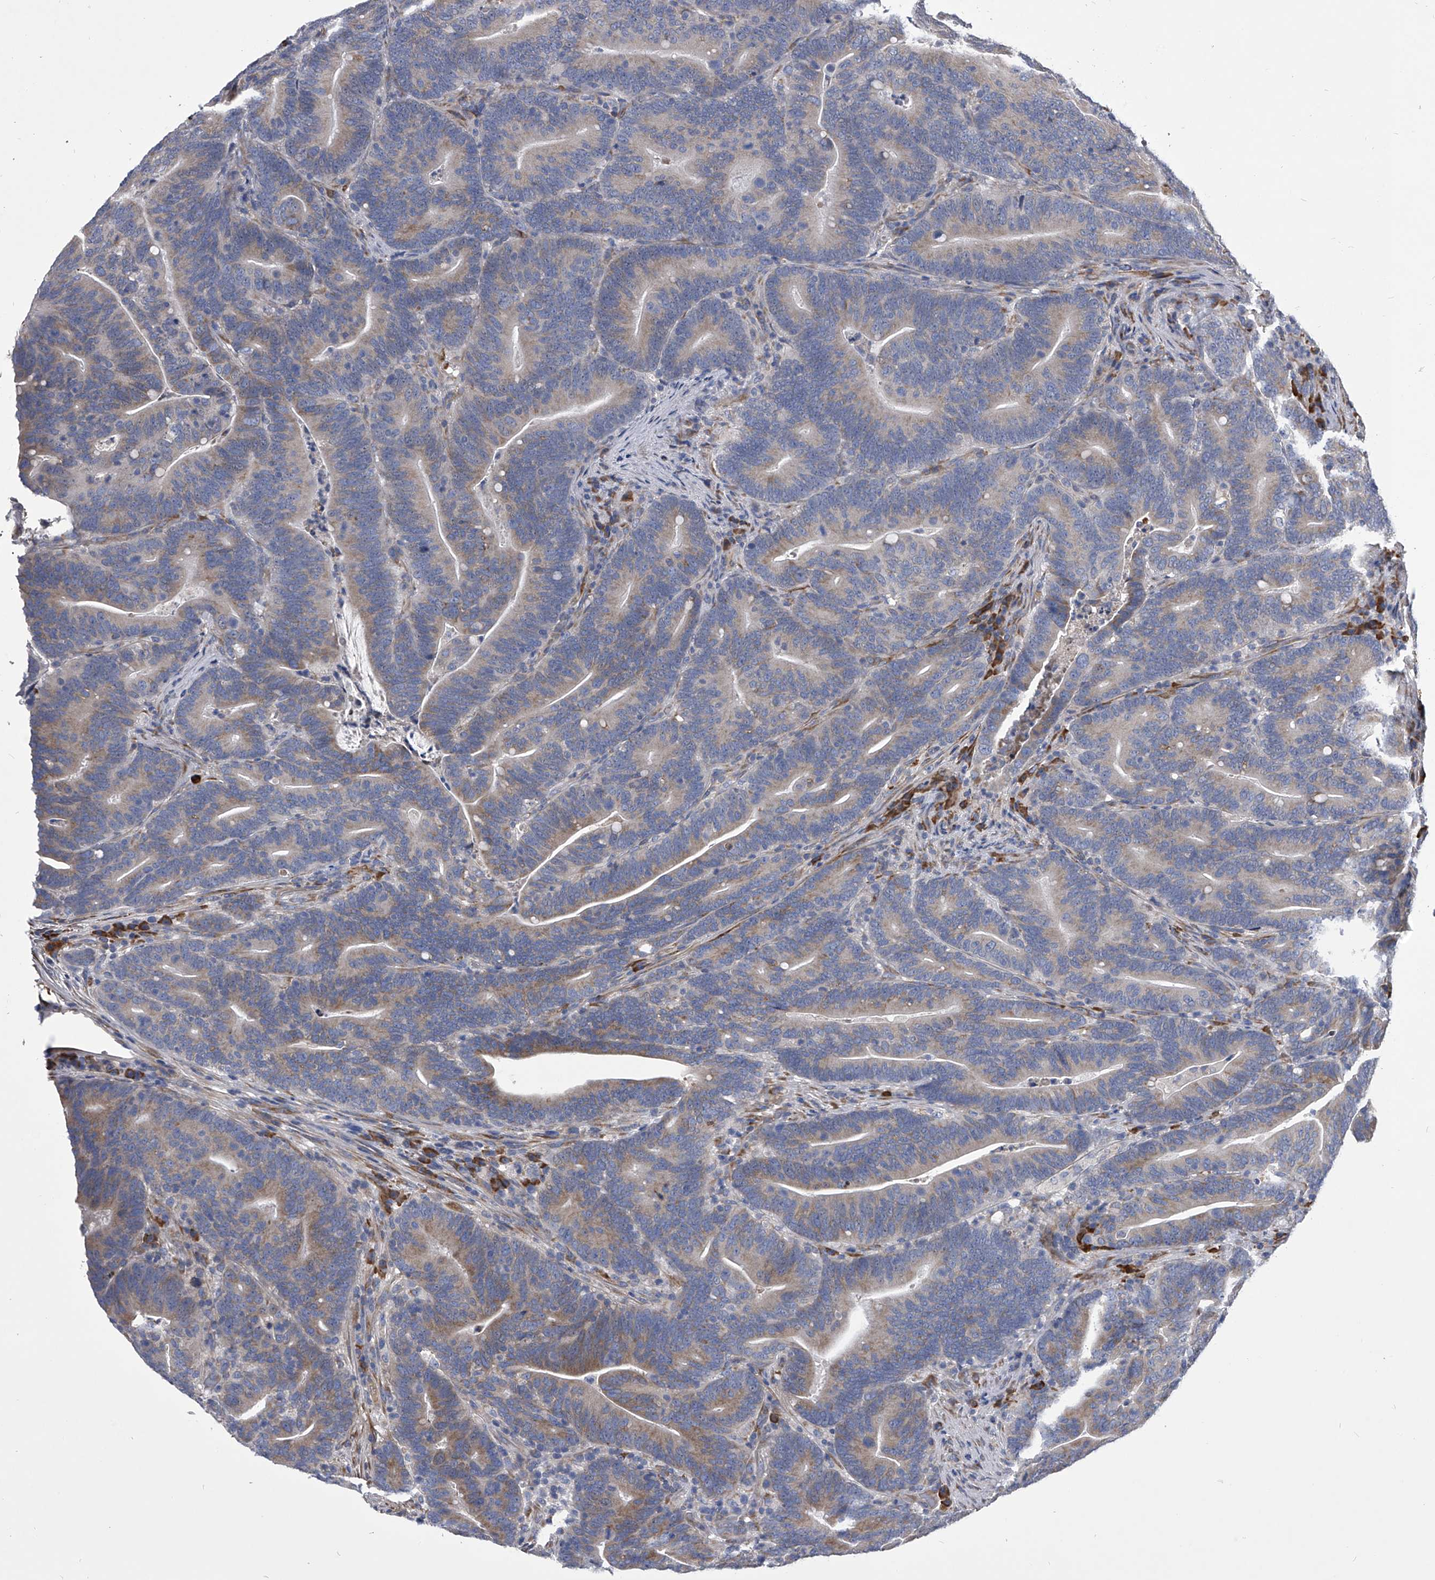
{"staining": {"intensity": "weak", "quantity": "25%-75%", "location": "cytoplasmic/membranous"}, "tissue": "colorectal cancer", "cell_type": "Tumor cells", "image_type": "cancer", "snomed": [{"axis": "morphology", "description": "Adenocarcinoma, NOS"}, {"axis": "topography", "description": "Colon"}], "caption": "Immunohistochemistry (IHC) photomicrograph of neoplastic tissue: human colorectal cancer (adenocarcinoma) stained using immunohistochemistry (IHC) displays low levels of weak protein expression localized specifically in the cytoplasmic/membranous of tumor cells, appearing as a cytoplasmic/membranous brown color.", "gene": "CCR4", "patient": {"sex": "female", "age": 66}}